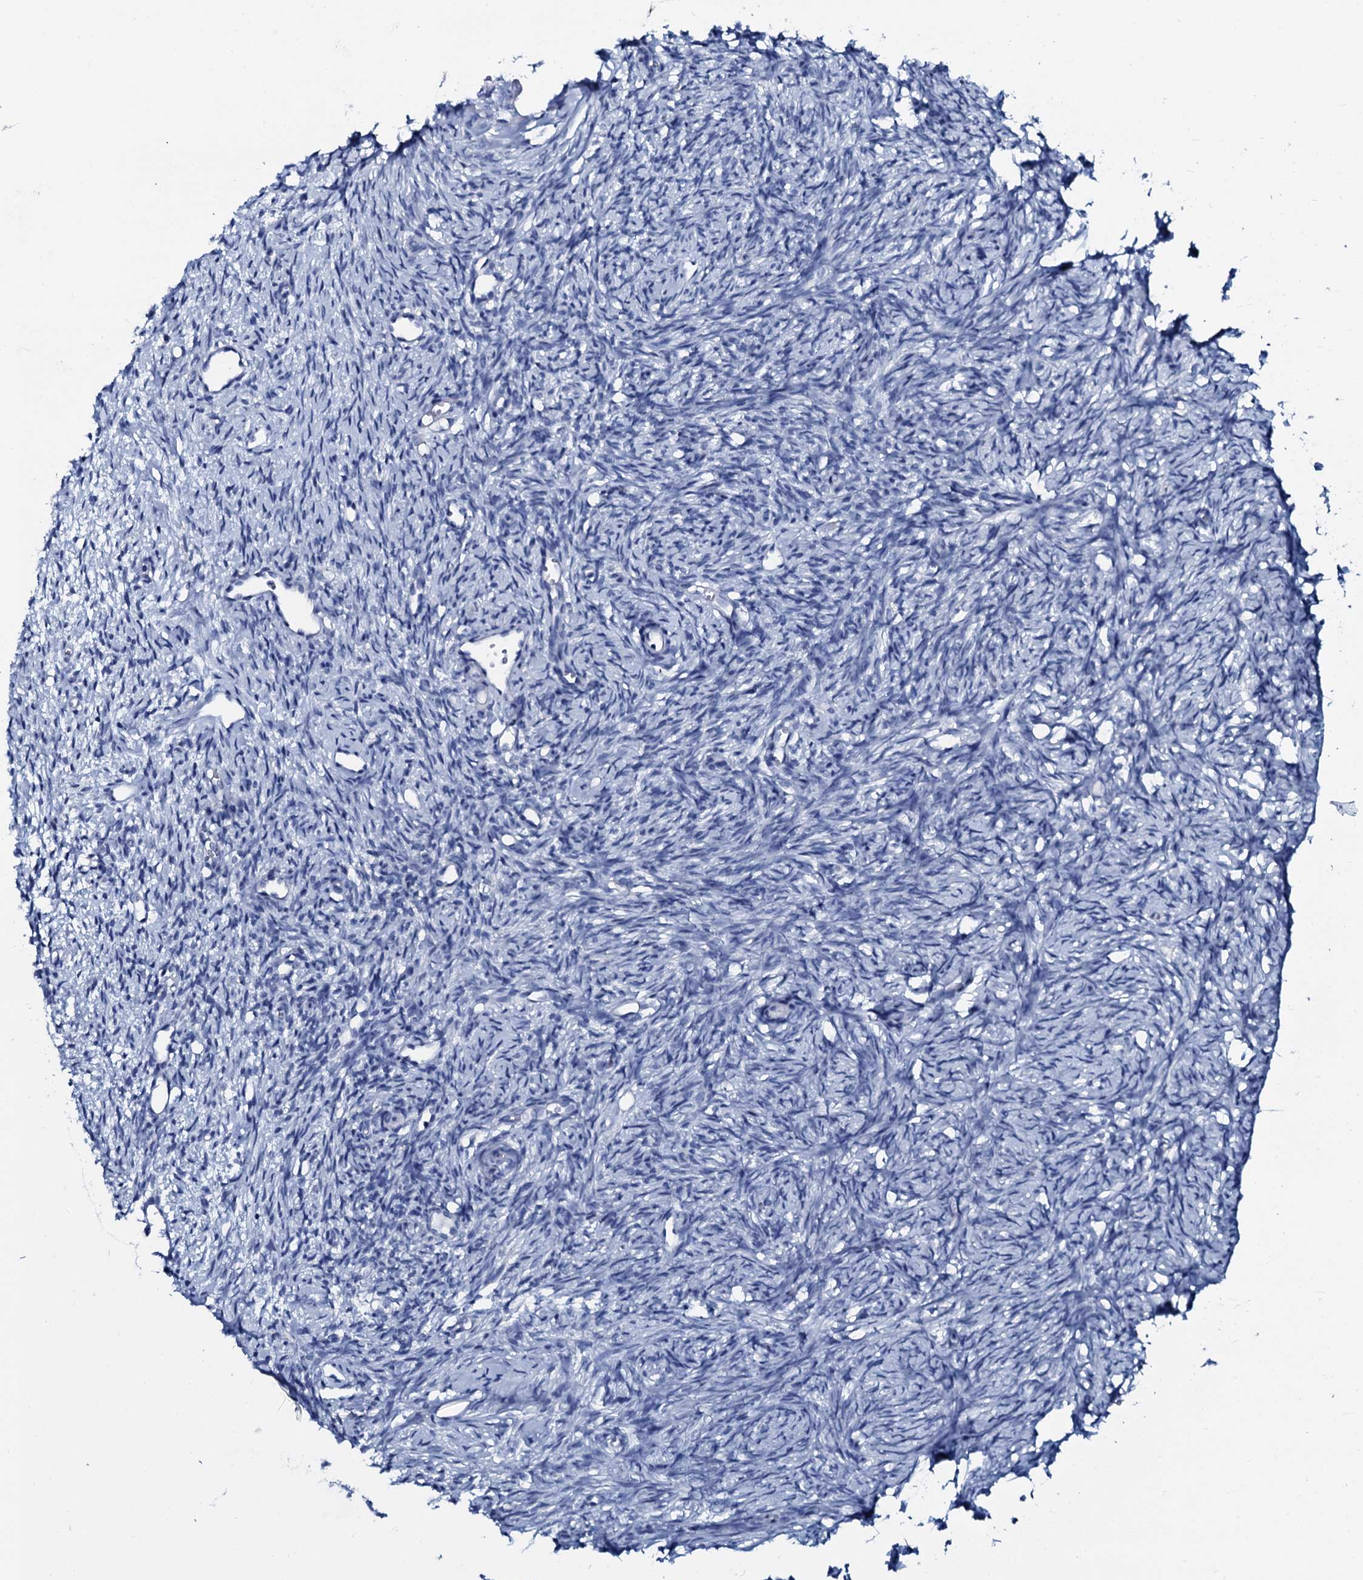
{"staining": {"intensity": "negative", "quantity": "none", "location": "none"}, "tissue": "ovary", "cell_type": "Follicle cells", "image_type": "normal", "snomed": [{"axis": "morphology", "description": "Normal tissue, NOS"}, {"axis": "topography", "description": "Ovary"}], "caption": "Immunohistochemical staining of unremarkable human ovary shows no significant positivity in follicle cells. (Immunohistochemistry (ihc), brightfield microscopy, high magnification).", "gene": "SLC4A7", "patient": {"sex": "female", "age": 51}}